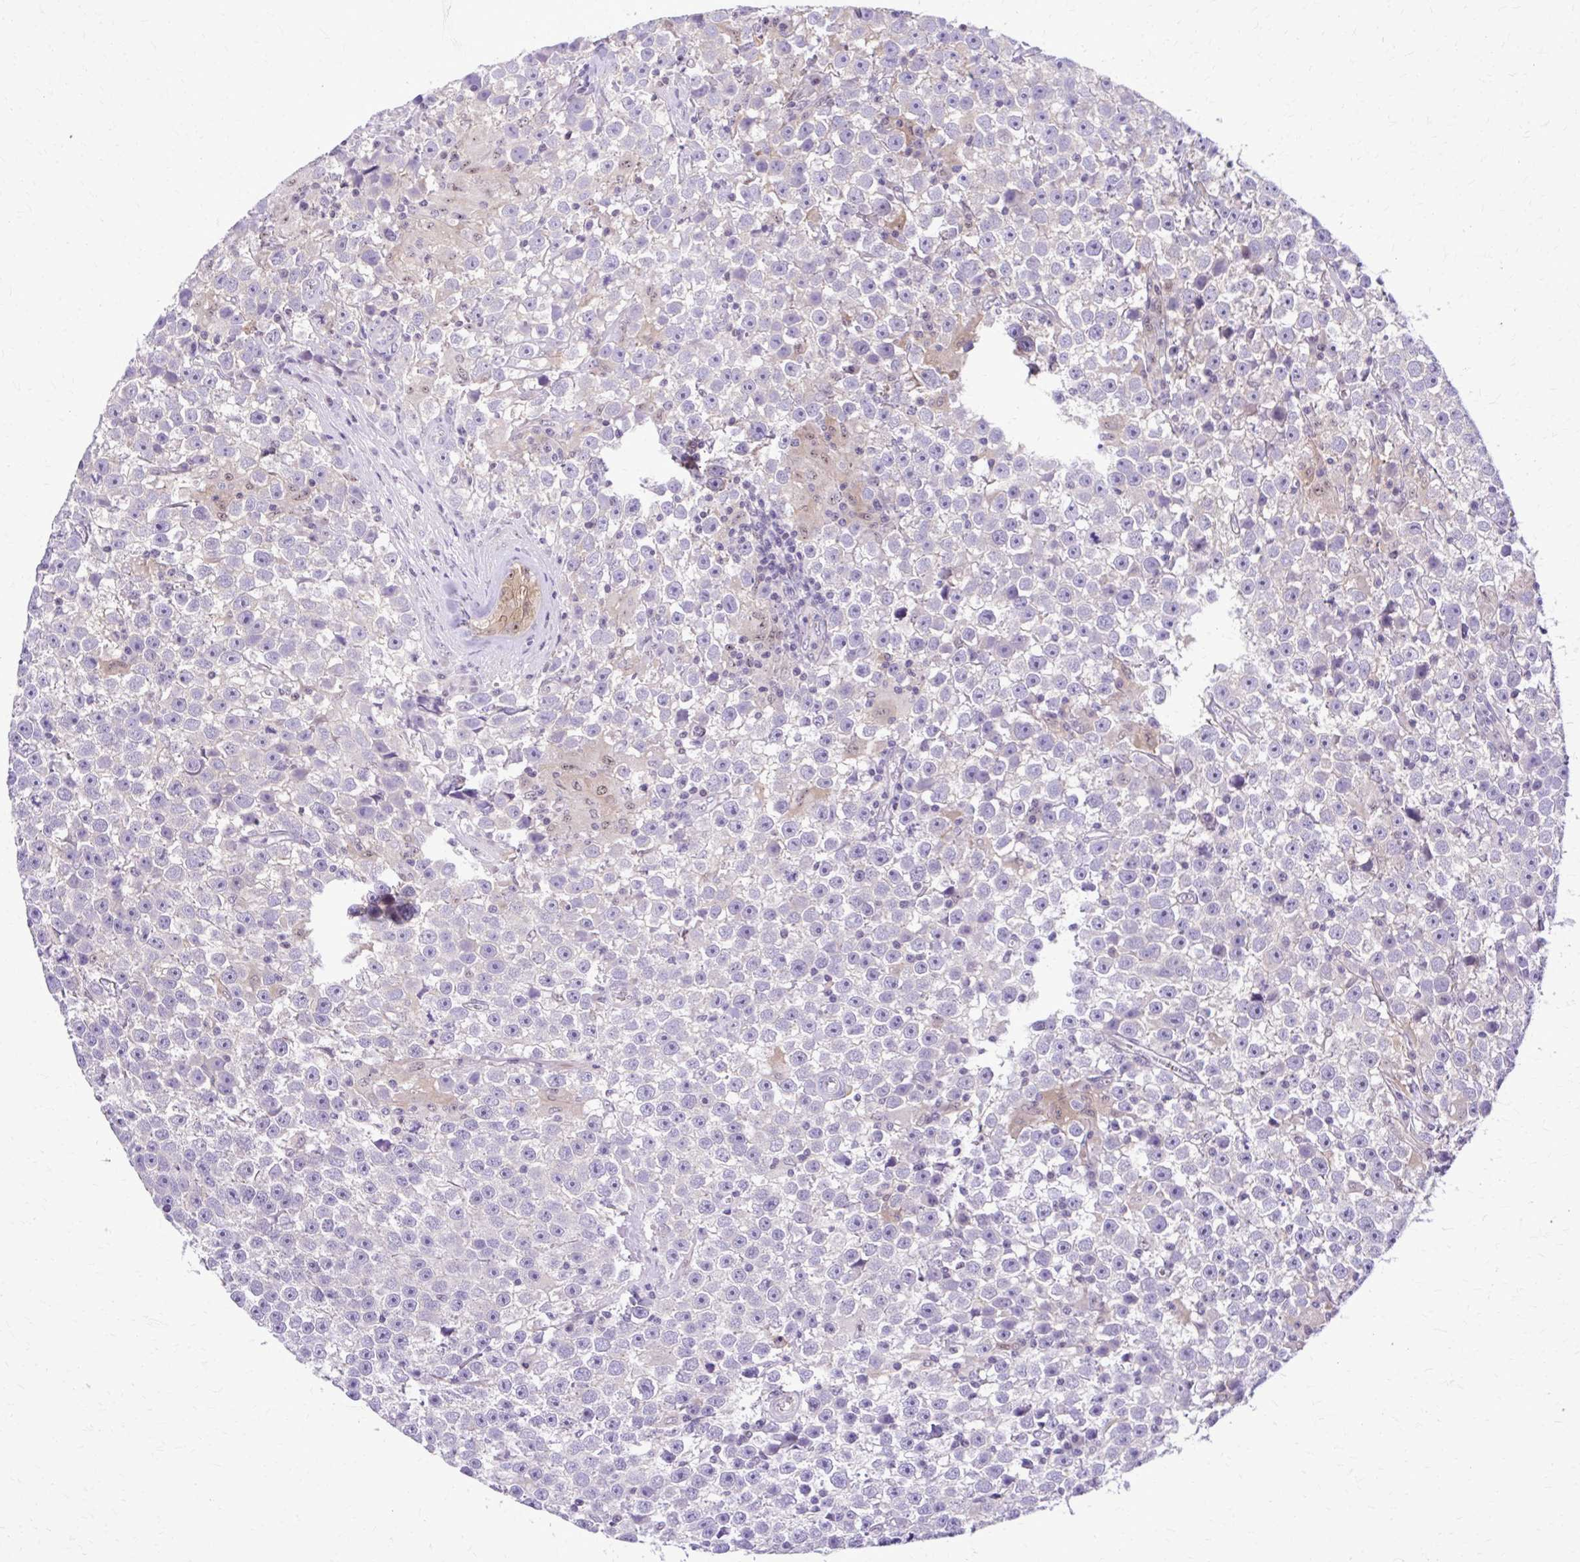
{"staining": {"intensity": "negative", "quantity": "none", "location": "none"}, "tissue": "testis cancer", "cell_type": "Tumor cells", "image_type": "cancer", "snomed": [{"axis": "morphology", "description": "Seminoma, NOS"}, {"axis": "topography", "description": "Testis"}], "caption": "Tumor cells are negative for protein expression in human testis seminoma.", "gene": "RASL11B", "patient": {"sex": "male", "age": 31}}